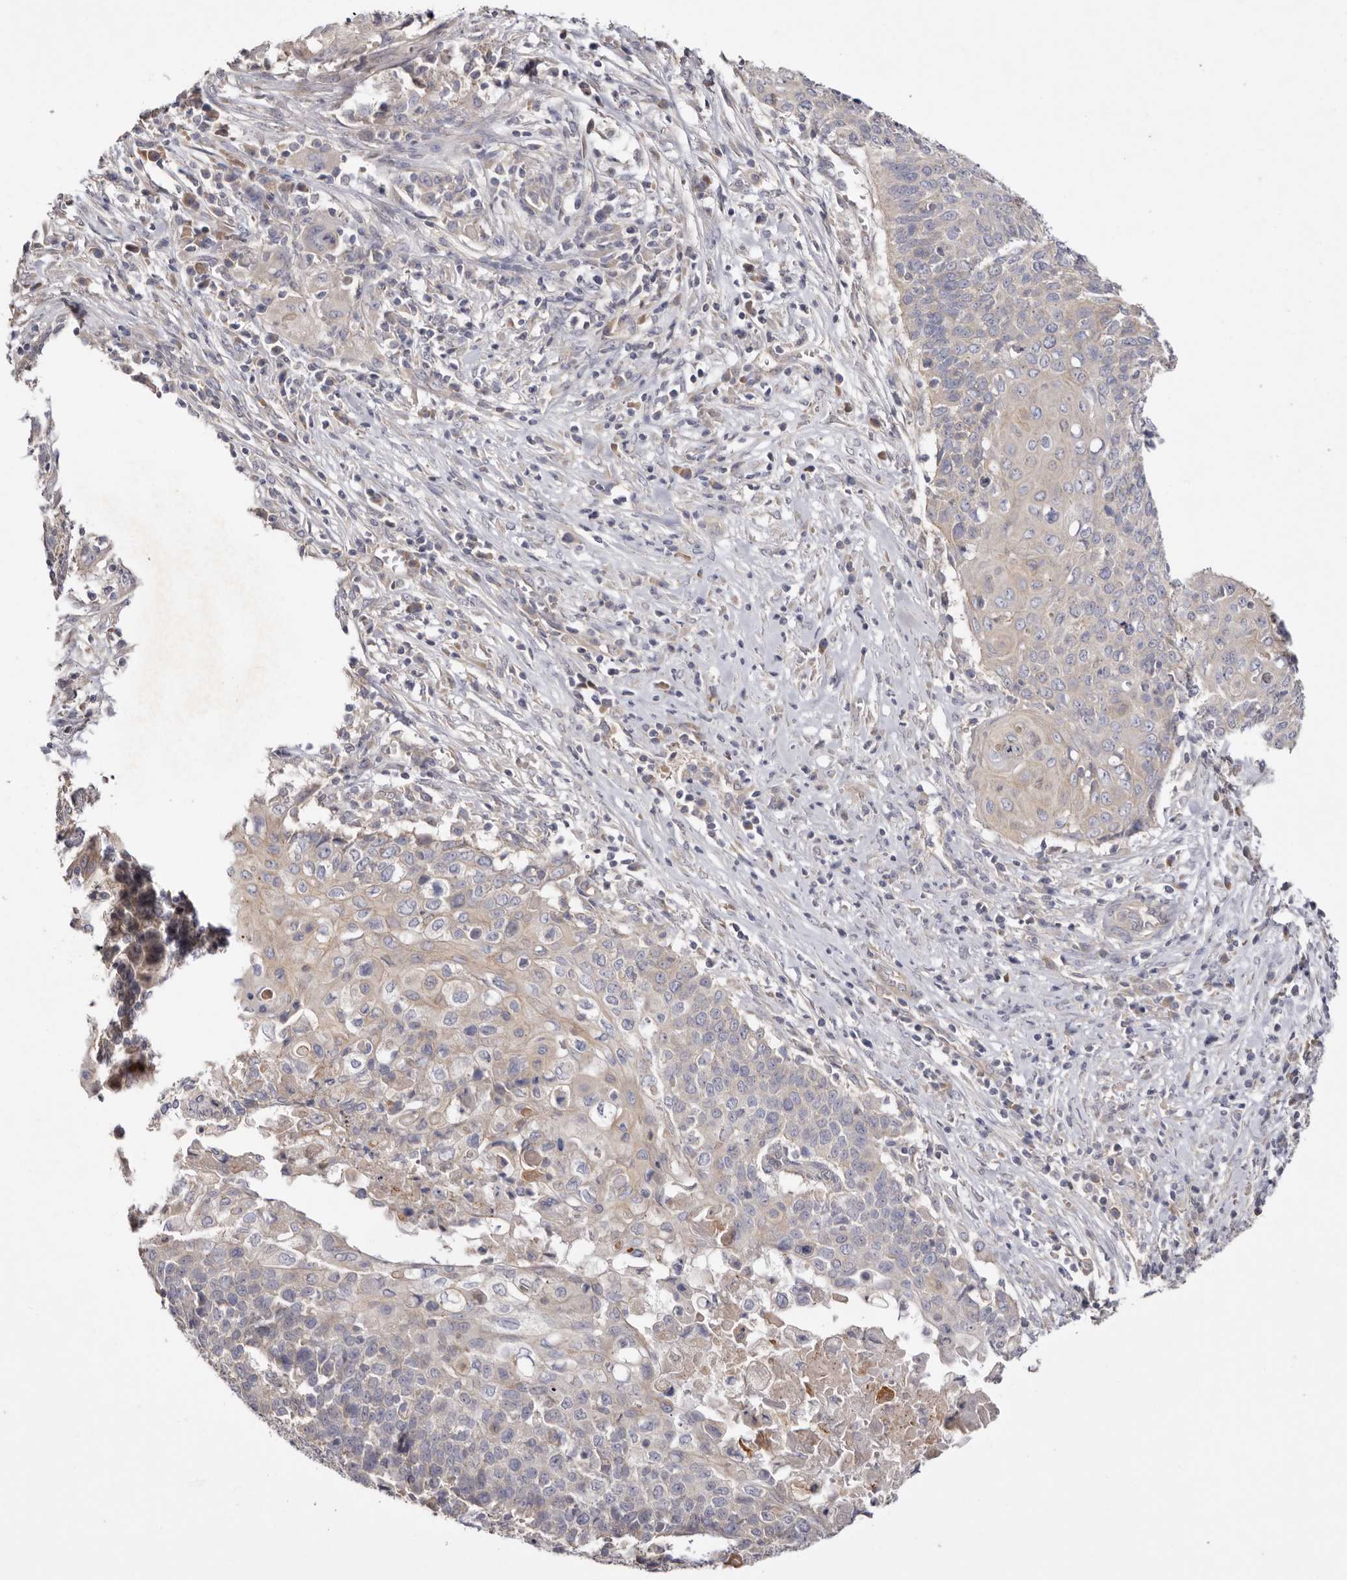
{"staining": {"intensity": "negative", "quantity": "none", "location": "none"}, "tissue": "cervical cancer", "cell_type": "Tumor cells", "image_type": "cancer", "snomed": [{"axis": "morphology", "description": "Squamous cell carcinoma, NOS"}, {"axis": "topography", "description": "Cervix"}], "caption": "A high-resolution photomicrograph shows immunohistochemistry staining of cervical cancer, which demonstrates no significant expression in tumor cells. Nuclei are stained in blue.", "gene": "FAM167B", "patient": {"sex": "female", "age": 39}}